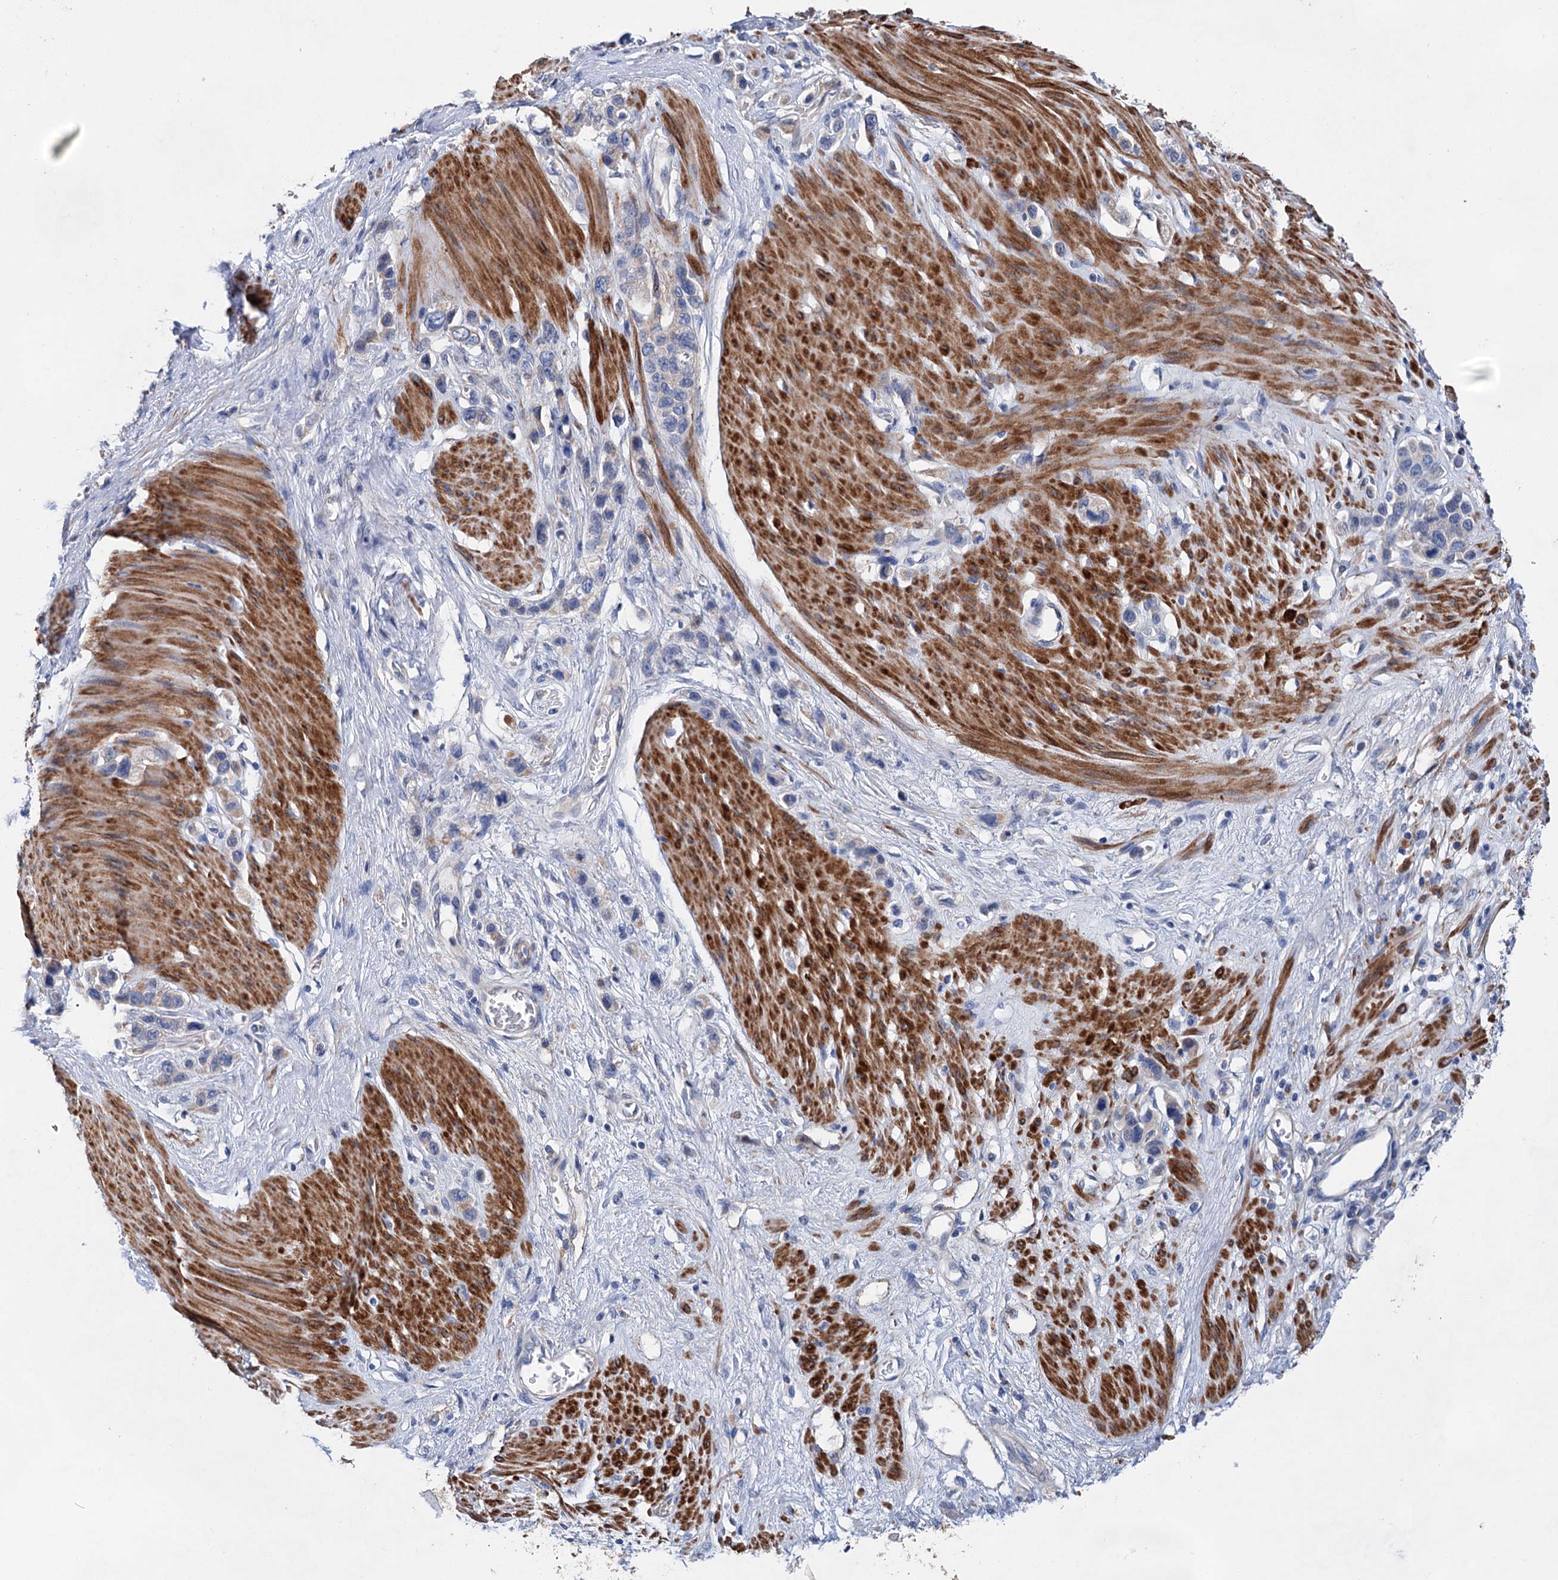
{"staining": {"intensity": "negative", "quantity": "none", "location": "none"}, "tissue": "stomach cancer", "cell_type": "Tumor cells", "image_type": "cancer", "snomed": [{"axis": "morphology", "description": "Adenocarcinoma, NOS"}, {"axis": "morphology", "description": "Adenocarcinoma, High grade"}, {"axis": "topography", "description": "Stomach, upper"}, {"axis": "topography", "description": "Stomach, lower"}], "caption": "Tumor cells show no significant protein positivity in stomach high-grade adenocarcinoma.", "gene": "GPR155", "patient": {"sex": "female", "age": 65}}